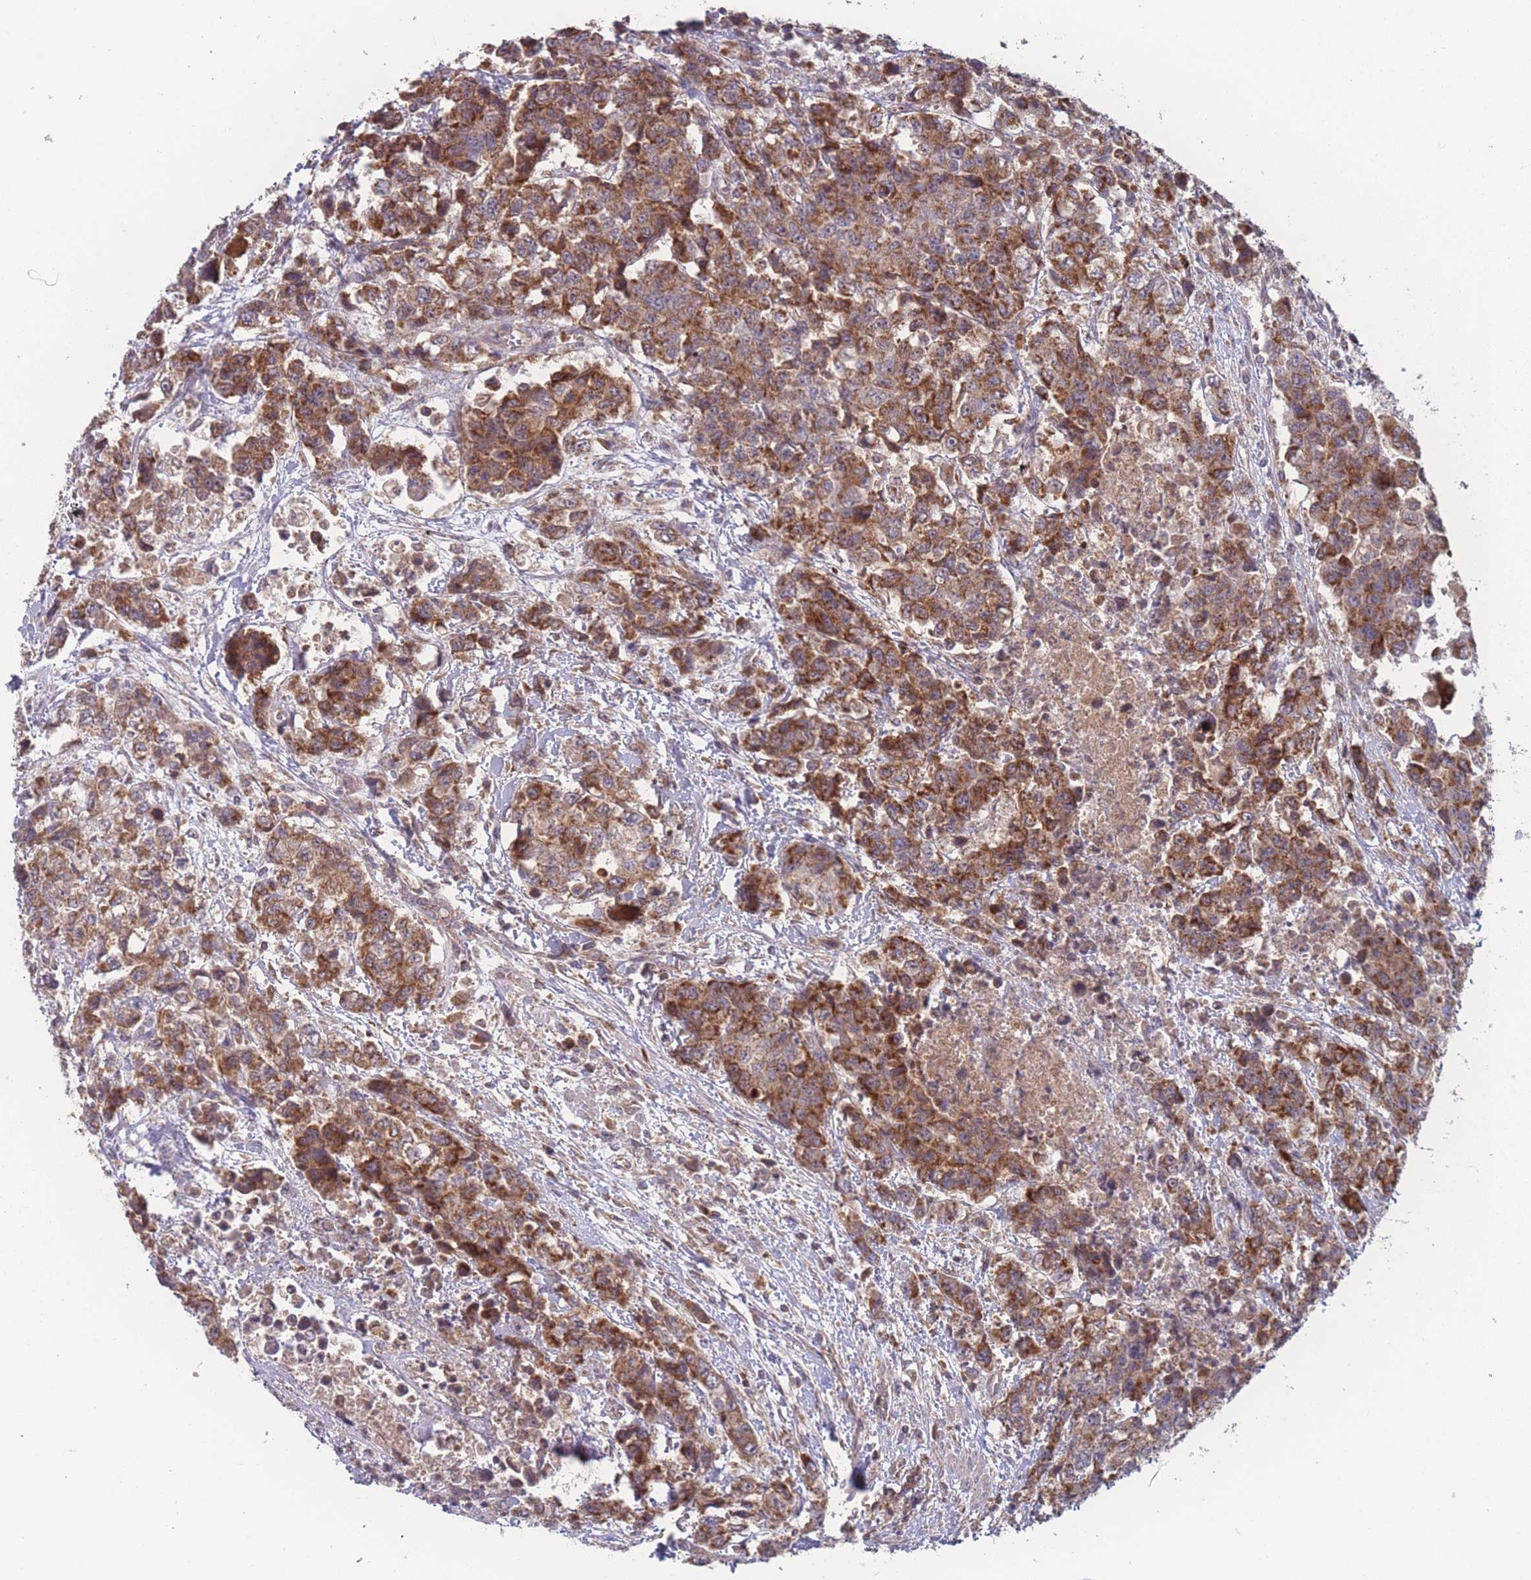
{"staining": {"intensity": "strong", "quantity": ">75%", "location": "cytoplasmic/membranous"}, "tissue": "urothelial cancer", "cell_type": "Tumor cells", "image_type": "cancer", "snomed": [{"axis": "morphology", "description": "Urothelial carcinoma, High grade"}, {"axis": "topography", "description": "Urinary bladder"}], "caption": "The immunohistochemical stain shows strong cytoplasmic/membranous positivity in tumor cells of urothelial carcinoma (high-grade) tissue. The protein is stained brown, and the nuclei are stained in blue (DAB (3,3'-diaminobenzidine) IHC with brightfield microscopy, high magnification).", "gene": "ATP5MG", "patient": {"sex": "female", "age": 78}}